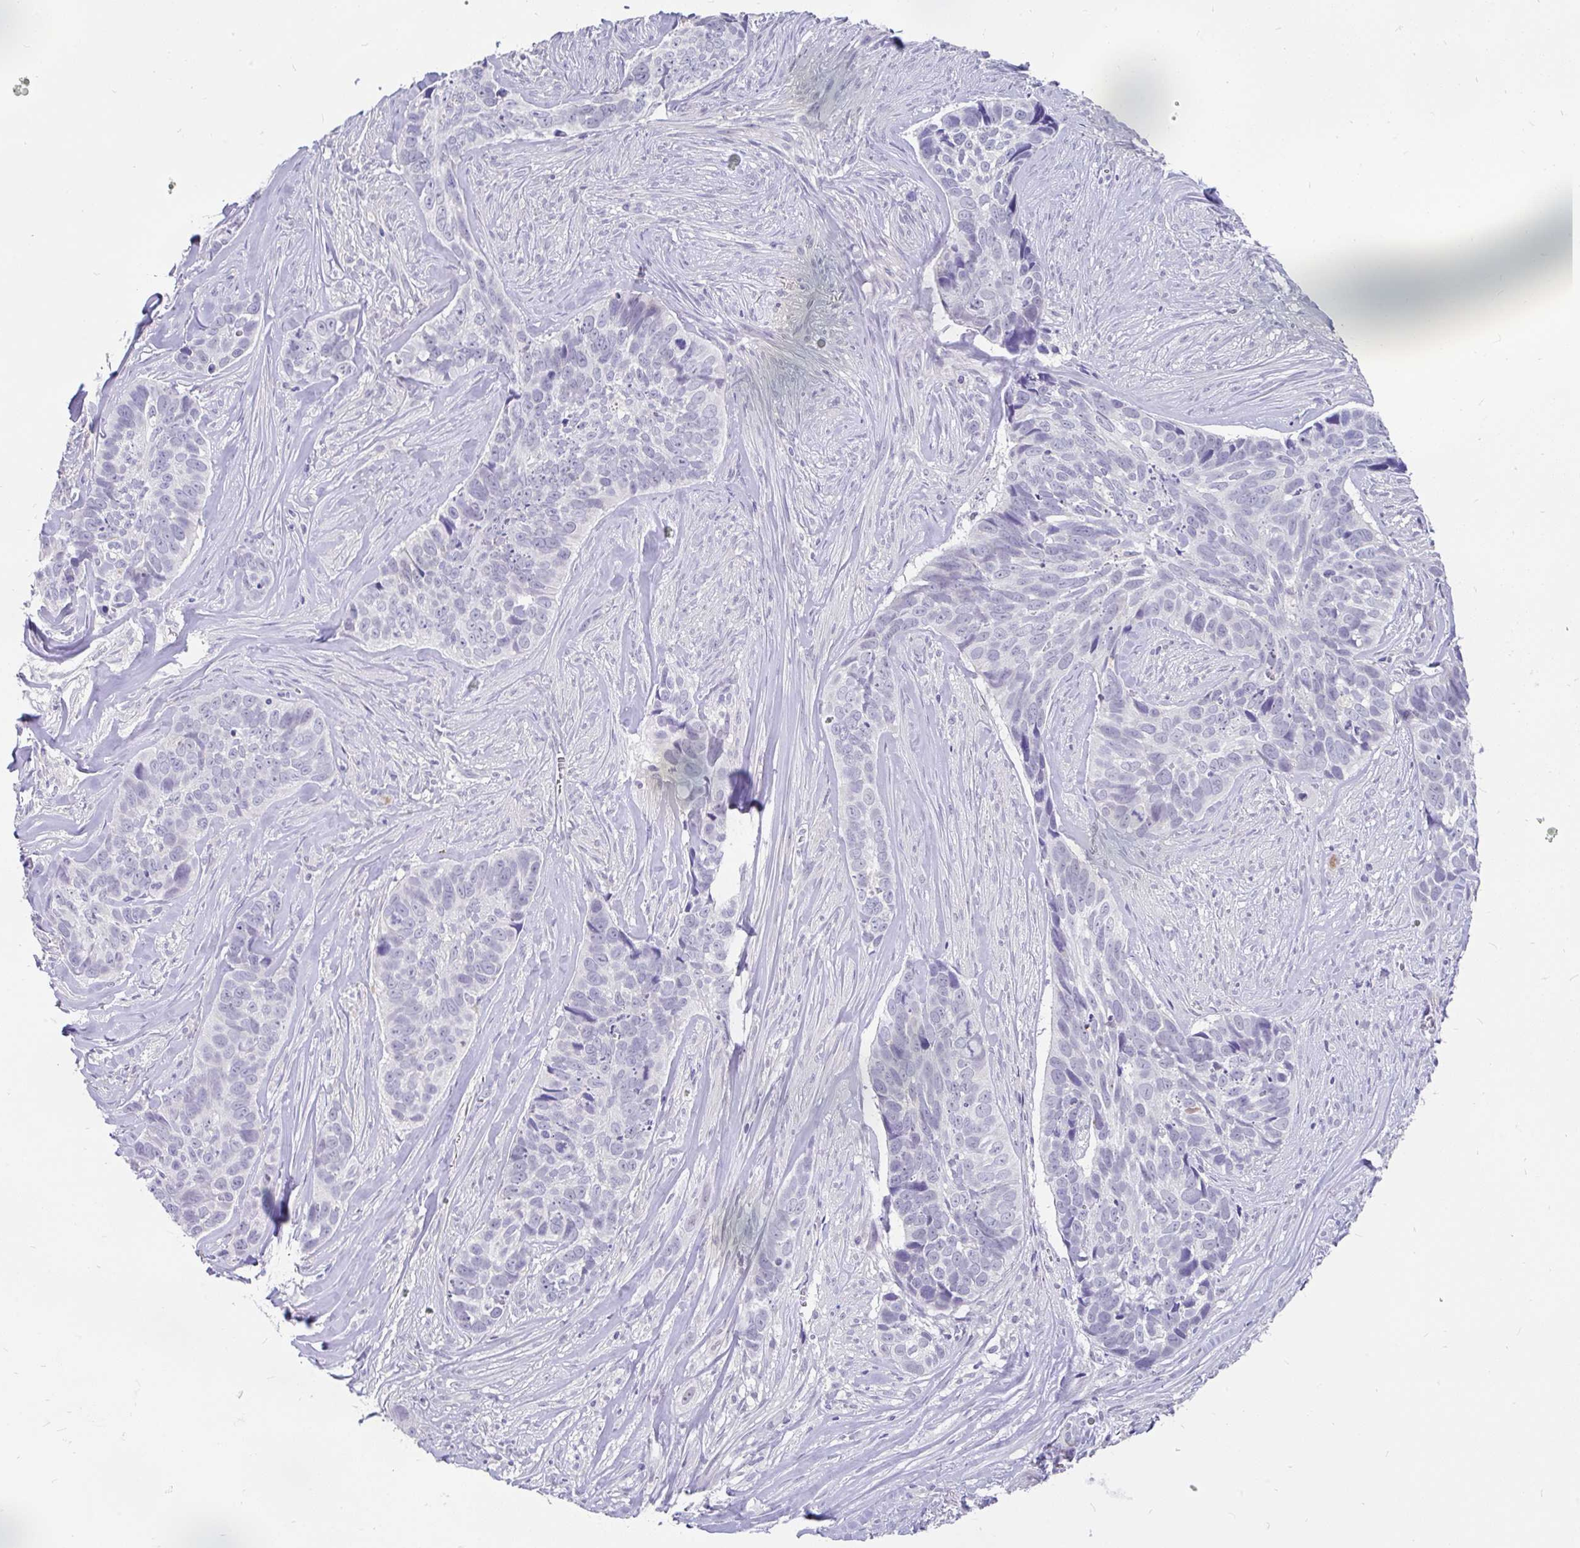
{"staining": {"intensity": "negative", "quantity": "none", "location": "none"}, "tissue": "skin cancer", "cell_type": "Tumor cells", "image_type": "cancer", "snomed": [{"axis": "morphology", "description": "Basal cell carcinoma"}, {"axis": "topography", "description": "Skin"}], "caption": "Tumor cells show no significant positivity in skin cancer.", "gene": "INTS5", "patient": {"sex": "female", "age": 82}}